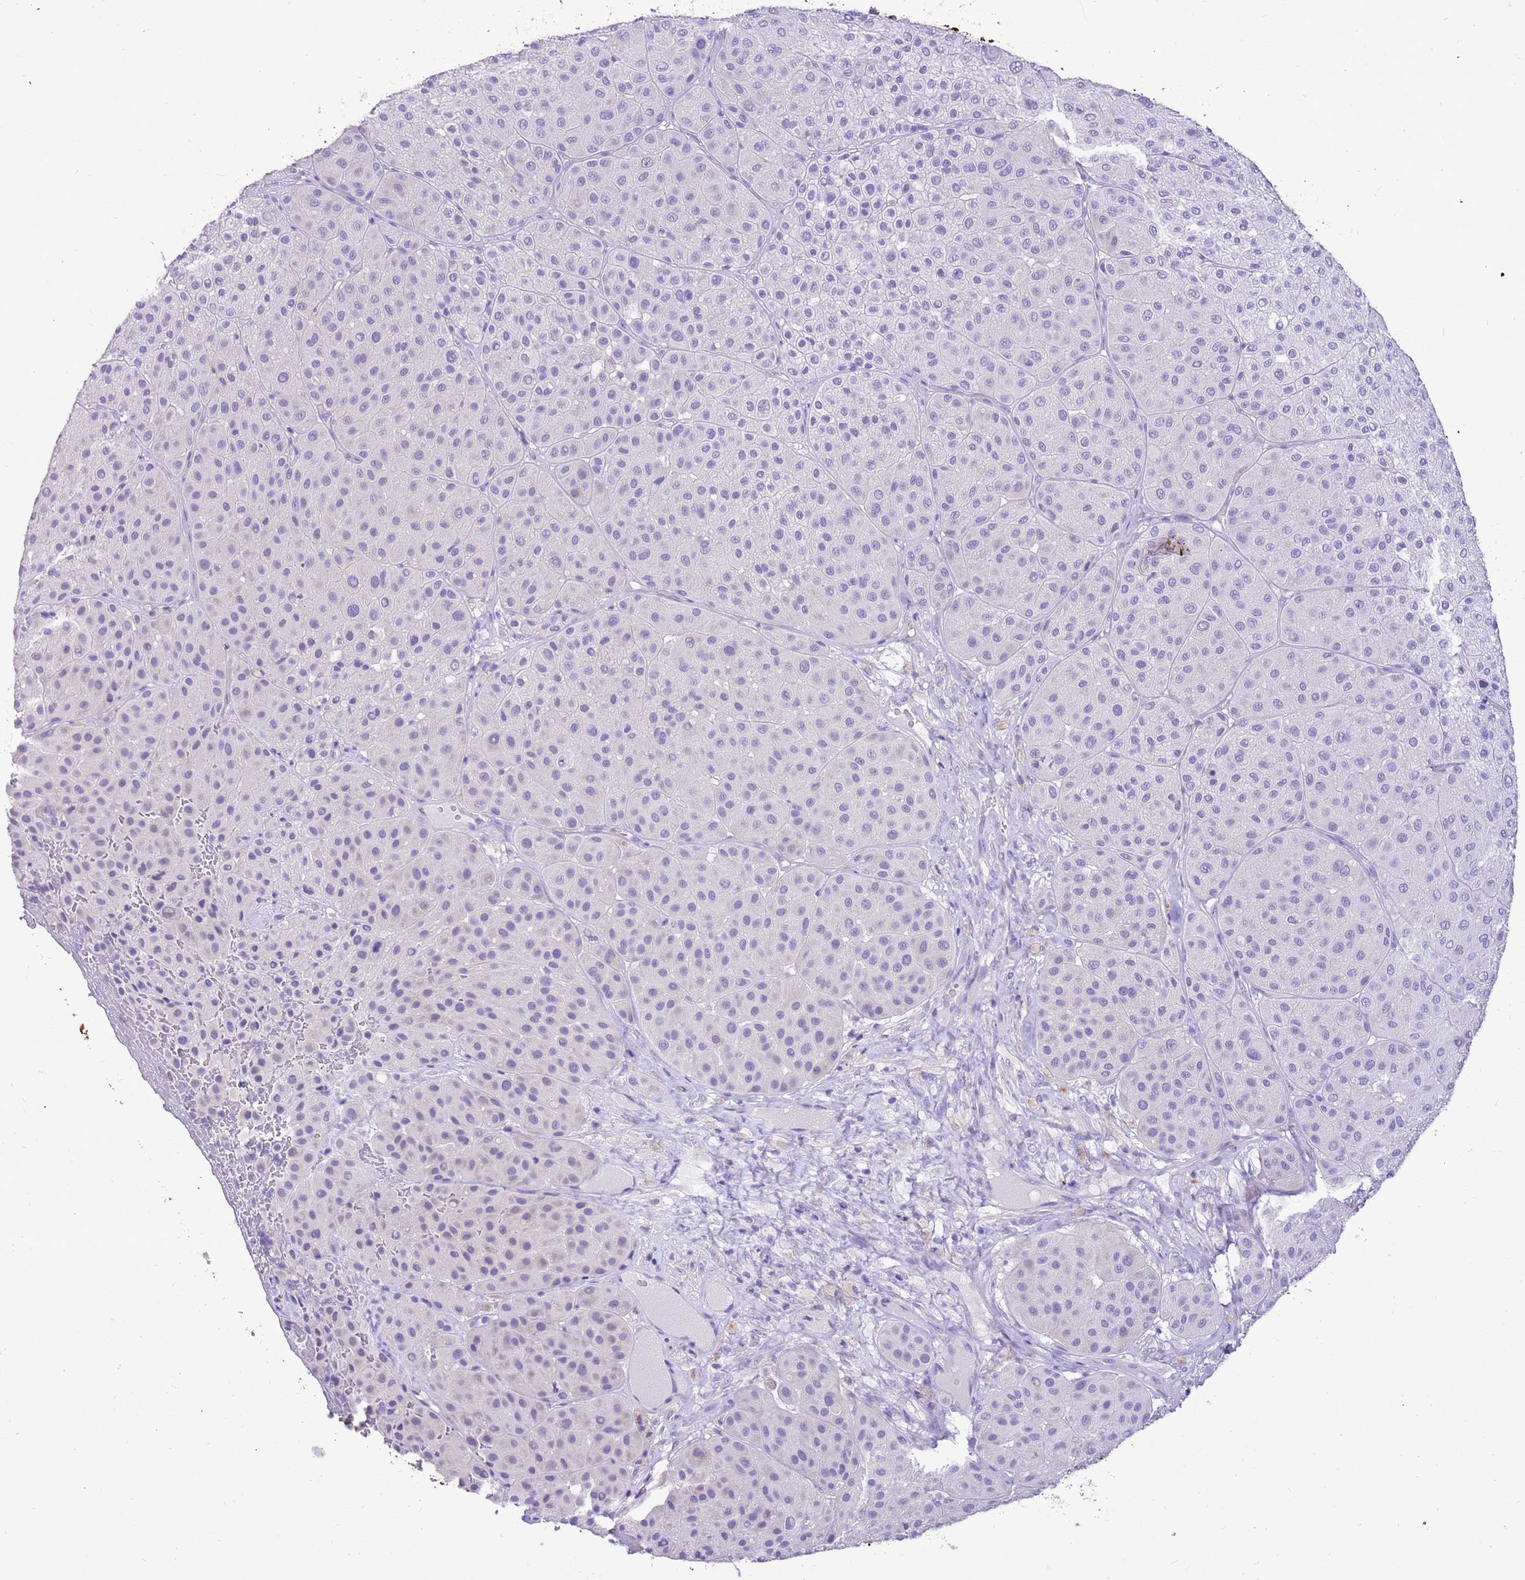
{"staining": {"intensity": "negative", "quantity": "none", "location": "none"}, "tissue": "melanoma", "cell_type": "Tumor cells", "image_type": "cancer", "snomed": [{"axis": "morphology", "description": "Malignant melanoma, Metastatic site"}, {"axis": "topography", "description": "Smooth muscle"}], "caption": "Immunohistochemistry (IHC) photomicrograph of neoplastic tissue: malignant melanoma (metastatic site) stained with DAB (3,3'-diaminobenzidine) demonstrates no significant protein positivity in tumor cells.", "gene": "R3HDM4", "patient": {"sex": "male", "age": 41}}